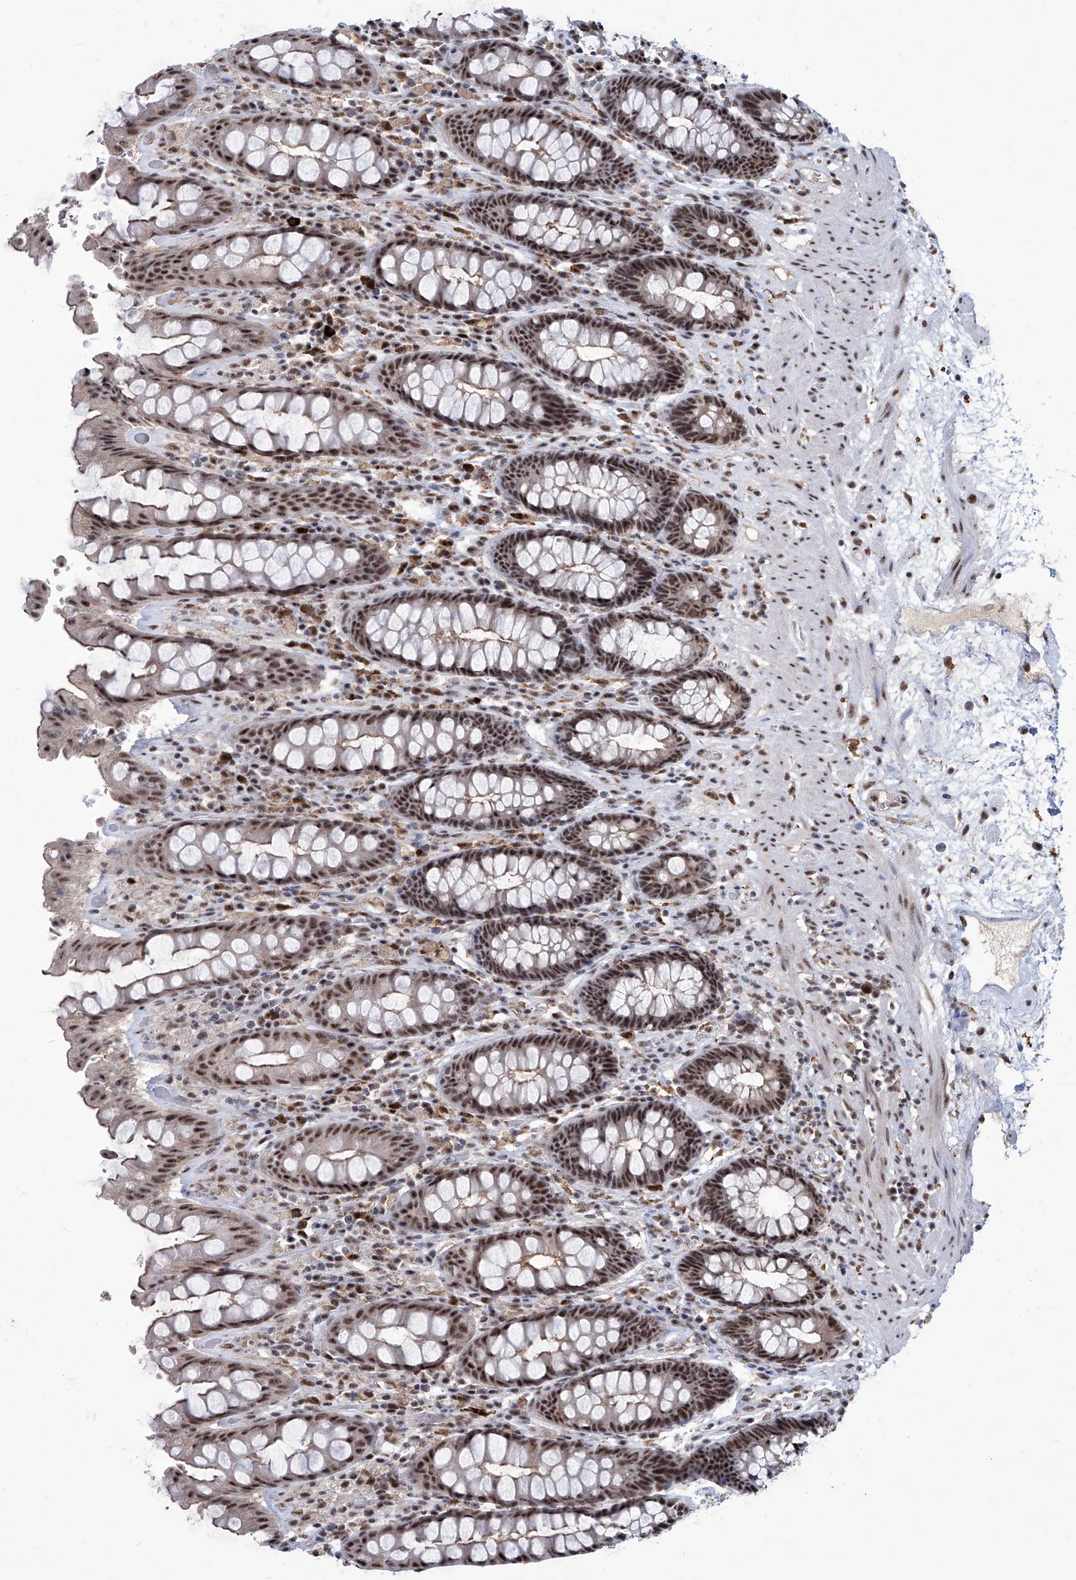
{"staining": {"intensity": "strong", "quantity": ">75%", "location": "nuclear"}, "tissue": "rectum", "cell_type": "Glandular cells", "image_type": "normal", "snomed": [{"axis": "morphology", "description": "Normal tissue, NOS"}, {"axis": "topography", "description": "Rectum"}], "caption": "Immunohistochemical staining of normal rectum demonstrates strong nuclear protein expression in approximately >75% of glandular cells. The protein of interest is stained brown, and the nuclei are stained in blue (DAB IHC with brightfield microscopy, high magnification).", "gene": "FBXL4", "patient": {"sex": "male", "age": 64}}